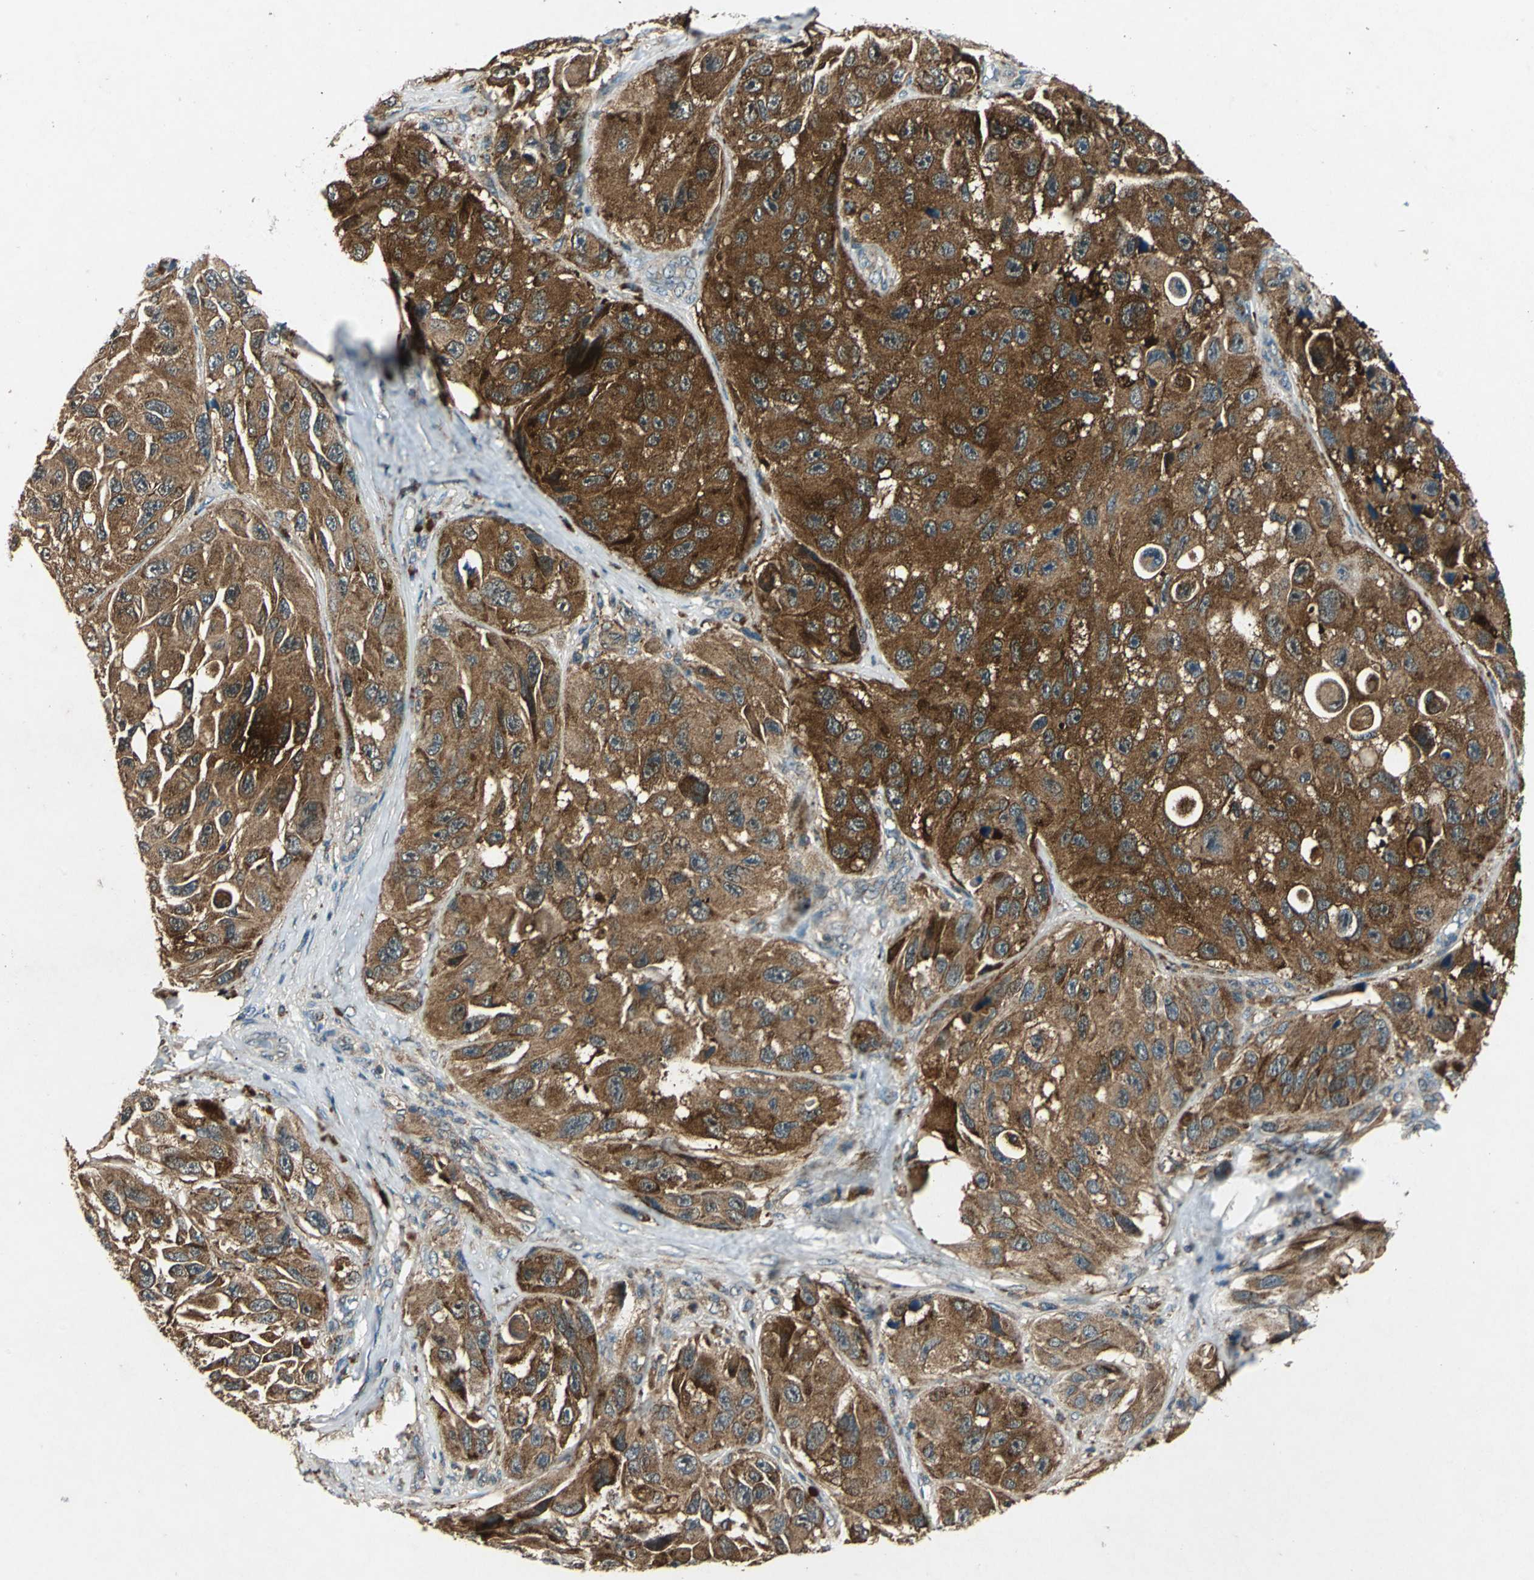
{"staining": {"intensity": "strong", "quantity": ">75%", "location": "cytoplasmic/membranous"}, "tissue": "melanoma", "cell_type": "Tumor cells", "image_type": "cancer", "snomed": [{"axis": "morphology", "description": "Malignant melanoma, NOS"}, {"axis": "topography", "description": "Skin"}], "caption": "Brown immunohistochemical staining in melanoma displays strong cytoplasmic/membranous positivity in about >75% of tumor cells. (brown staining indicates protein expression, while blue staining denotes nuclei).", "gene": "AHSA1", "patient": {"sex": "female", "age": 73}}